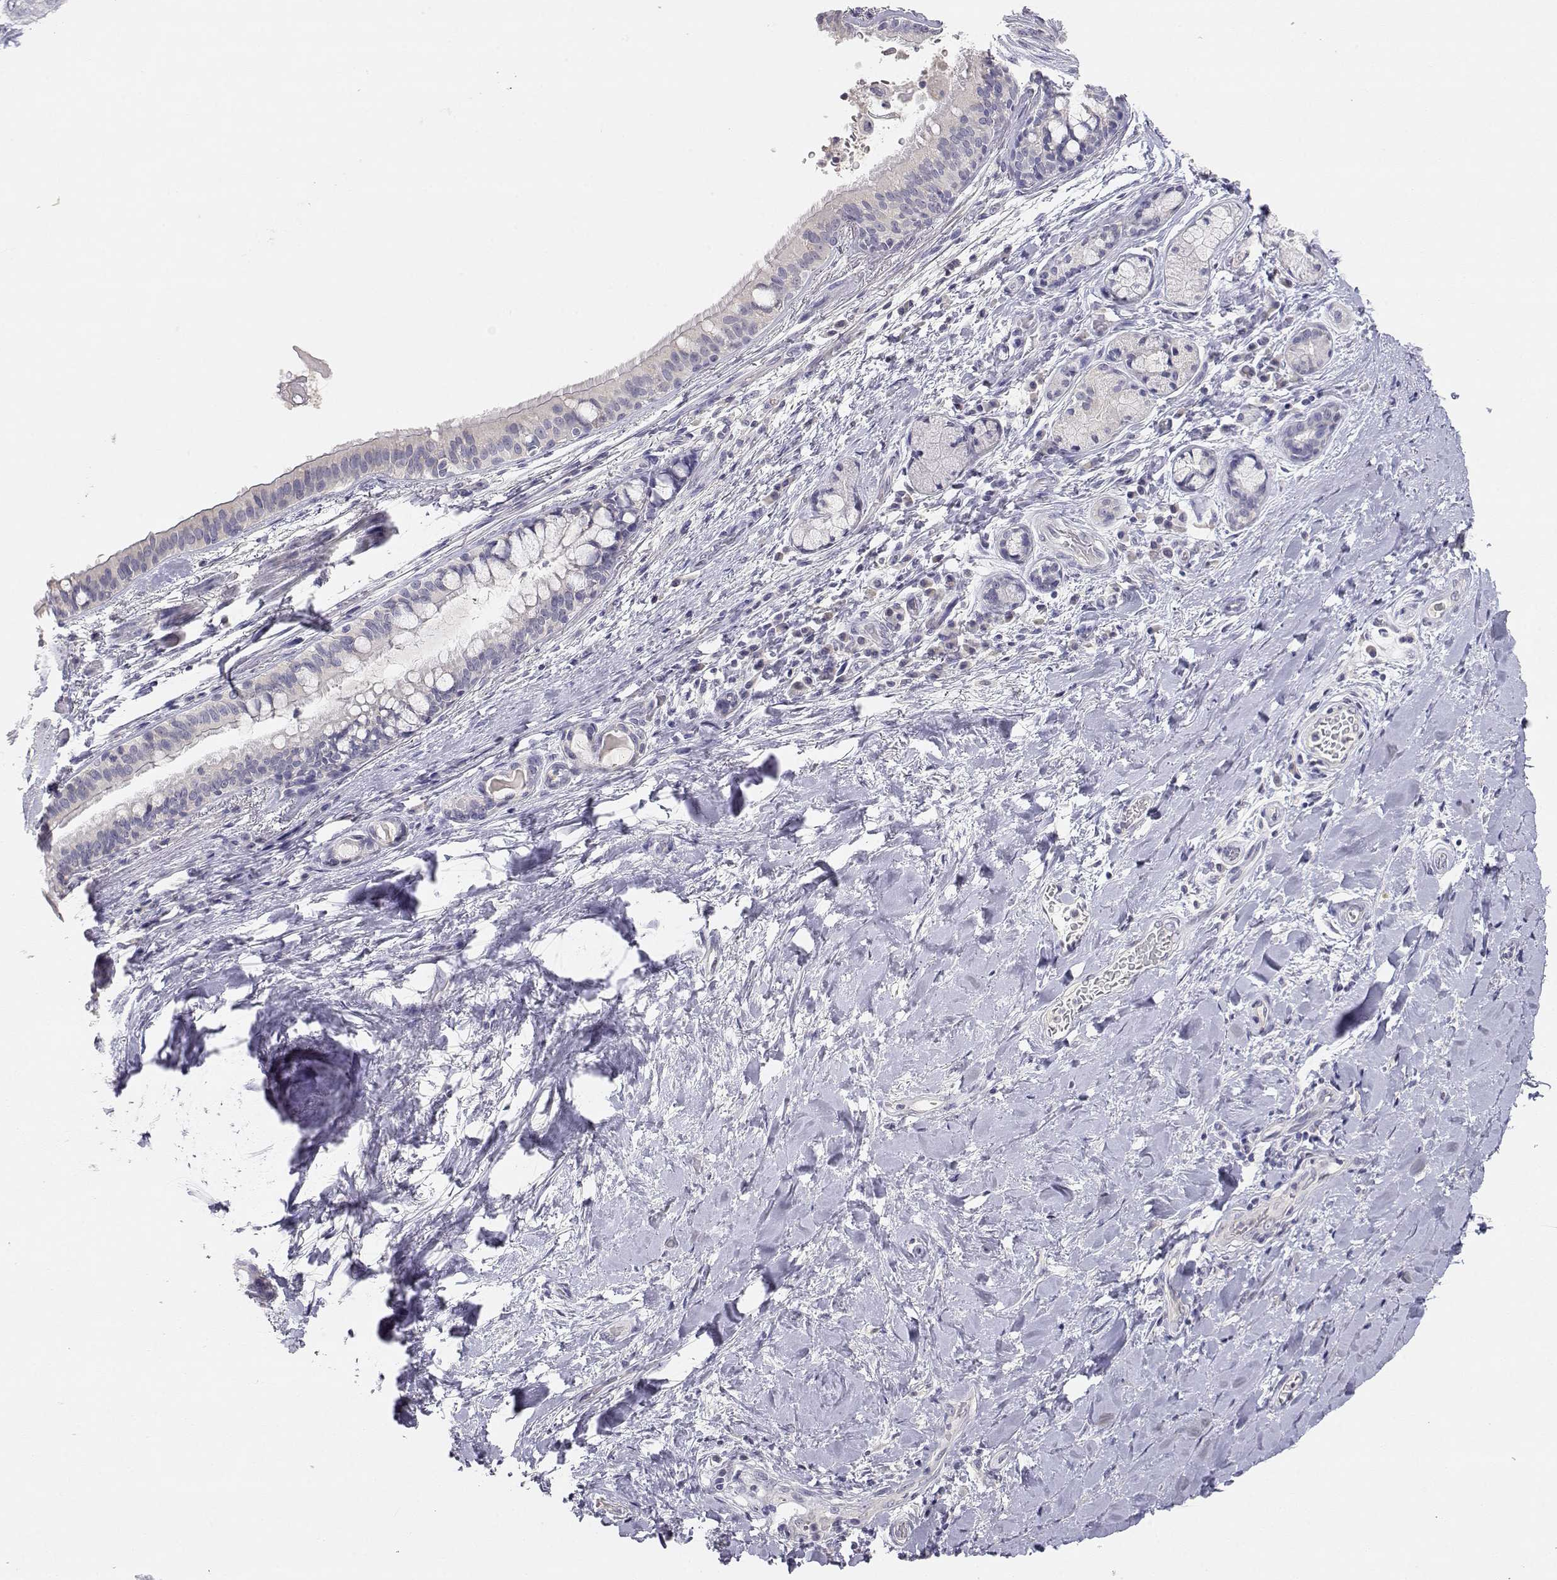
{"staining": {"intensity": "negative", "quantity": "none", "location": "none"}, "tissue": "bronchus", "cell_type": "Respiratory epithelial cells", "image_type": "normal", "snomed": [{"axis": "morphology", "description": "Normal tissue, NOS"}, {"axis": "morphology", "description": "Squamous cell carcinoma, NOS"}, {"axis": "topography", "description": "Bronchus"}, {"axis": "topography", "description": "Lung"}], "caption": "Immunohistochemistry of normal bronchus displays no expression in respiratory epithelial cells. Brightfield microscopy of immunohistochemistry (IHC) stained with DAB (3,3'-diaminobenzidine) (brown) and hematoxylin (blue), captured at high magnification.", "gene": "ADA", "patient": {"sex": "male", "age": 69}}